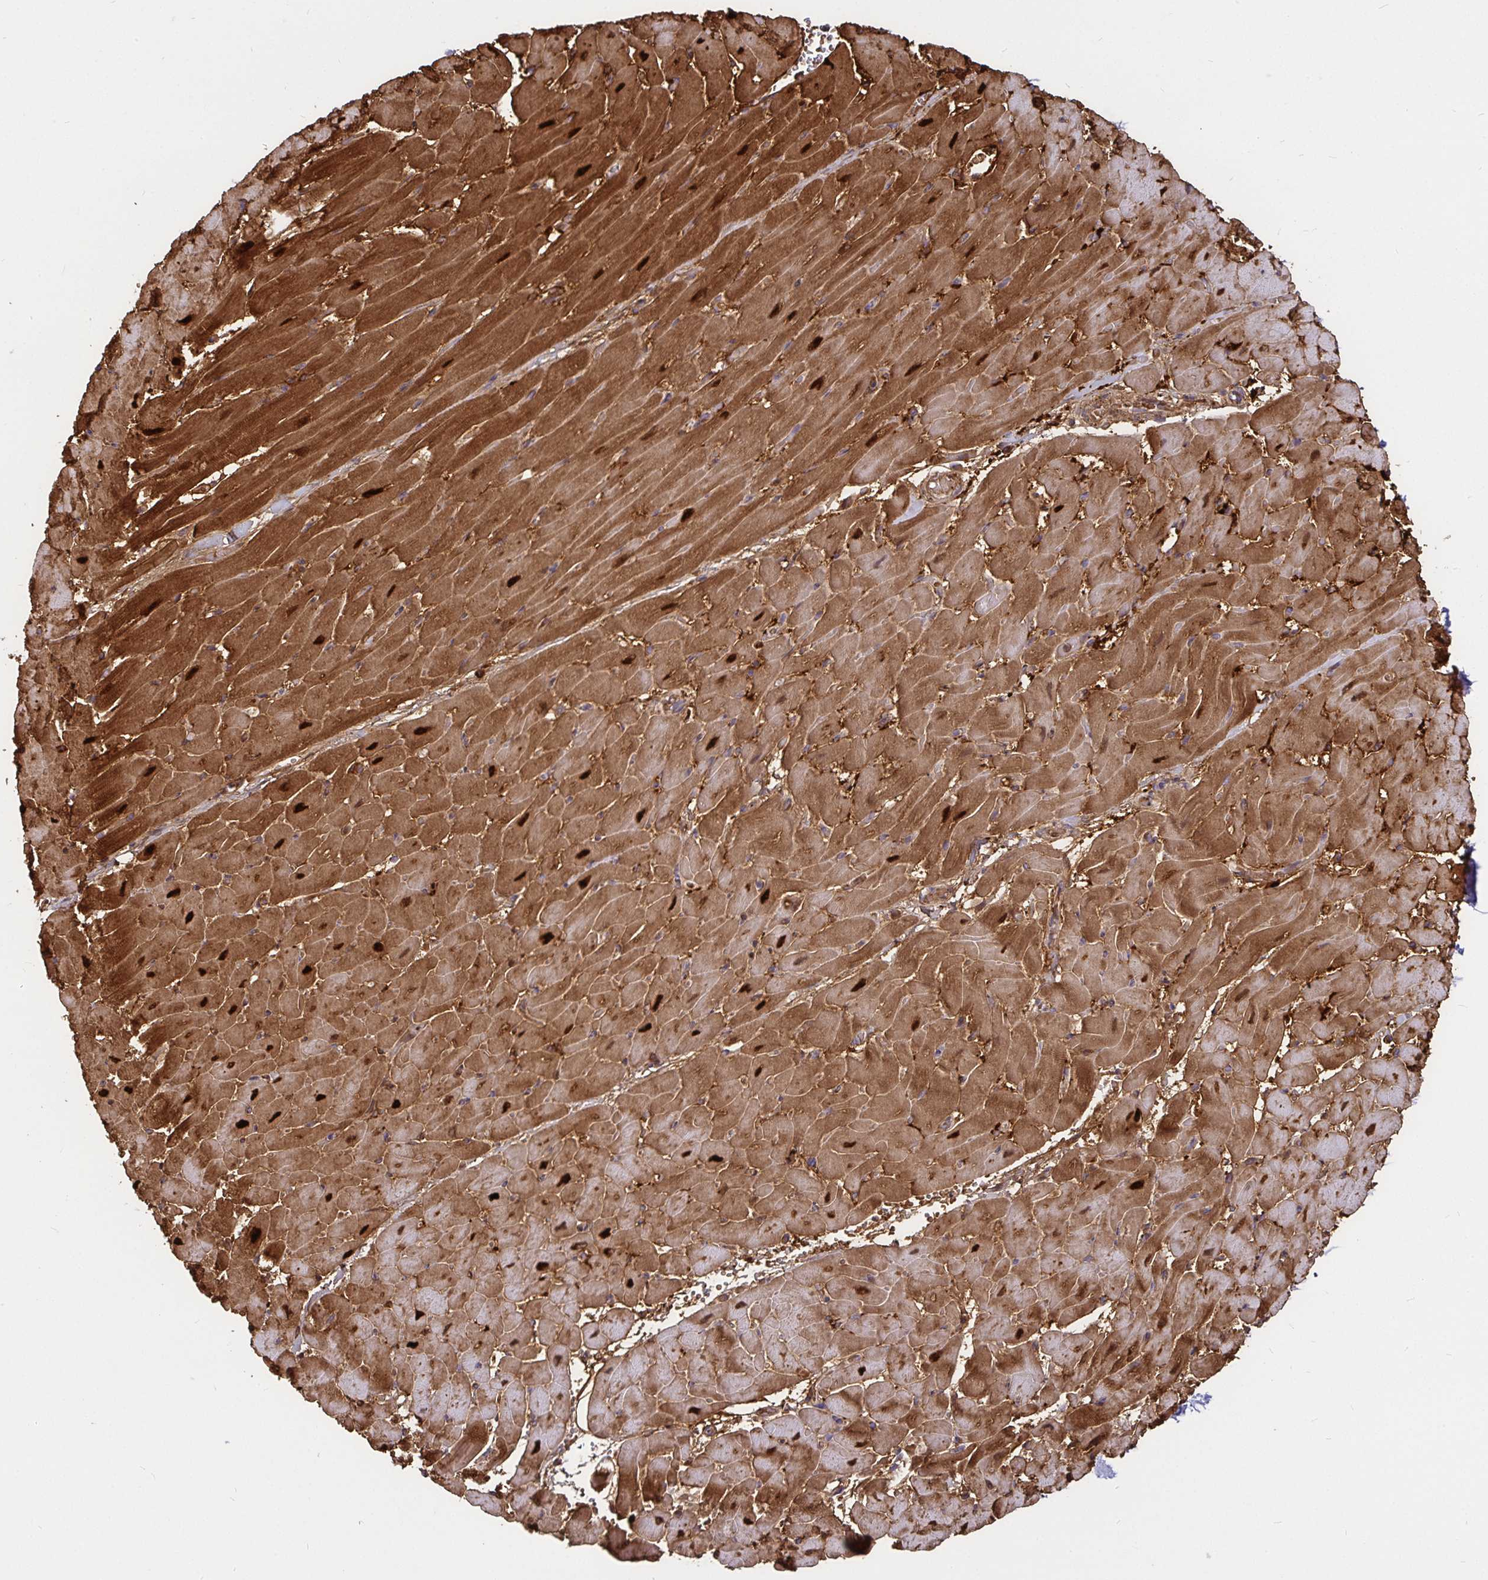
{"staining": {"intensity": "strong", "quantity": ">75%", "location": "cytoplasmic/membranous,nuclear"}, "tissue": "heart muscle", "cell_type": "Cardiomyocytes", "image_type": "normal", "snomed": [{"axis": "morphology", "description": "Normal tissue, NOS"}, {"axis": "topography", "description": "Heart"}], "caption": "Protein staining shows strong cytoplasmic/membranous,nuclear expression in approximately >75% of cardiomyocytes in unremarkable heart muscle.", "gene": "PGAM2", "patient": {"sex": "male", "age": 37}}